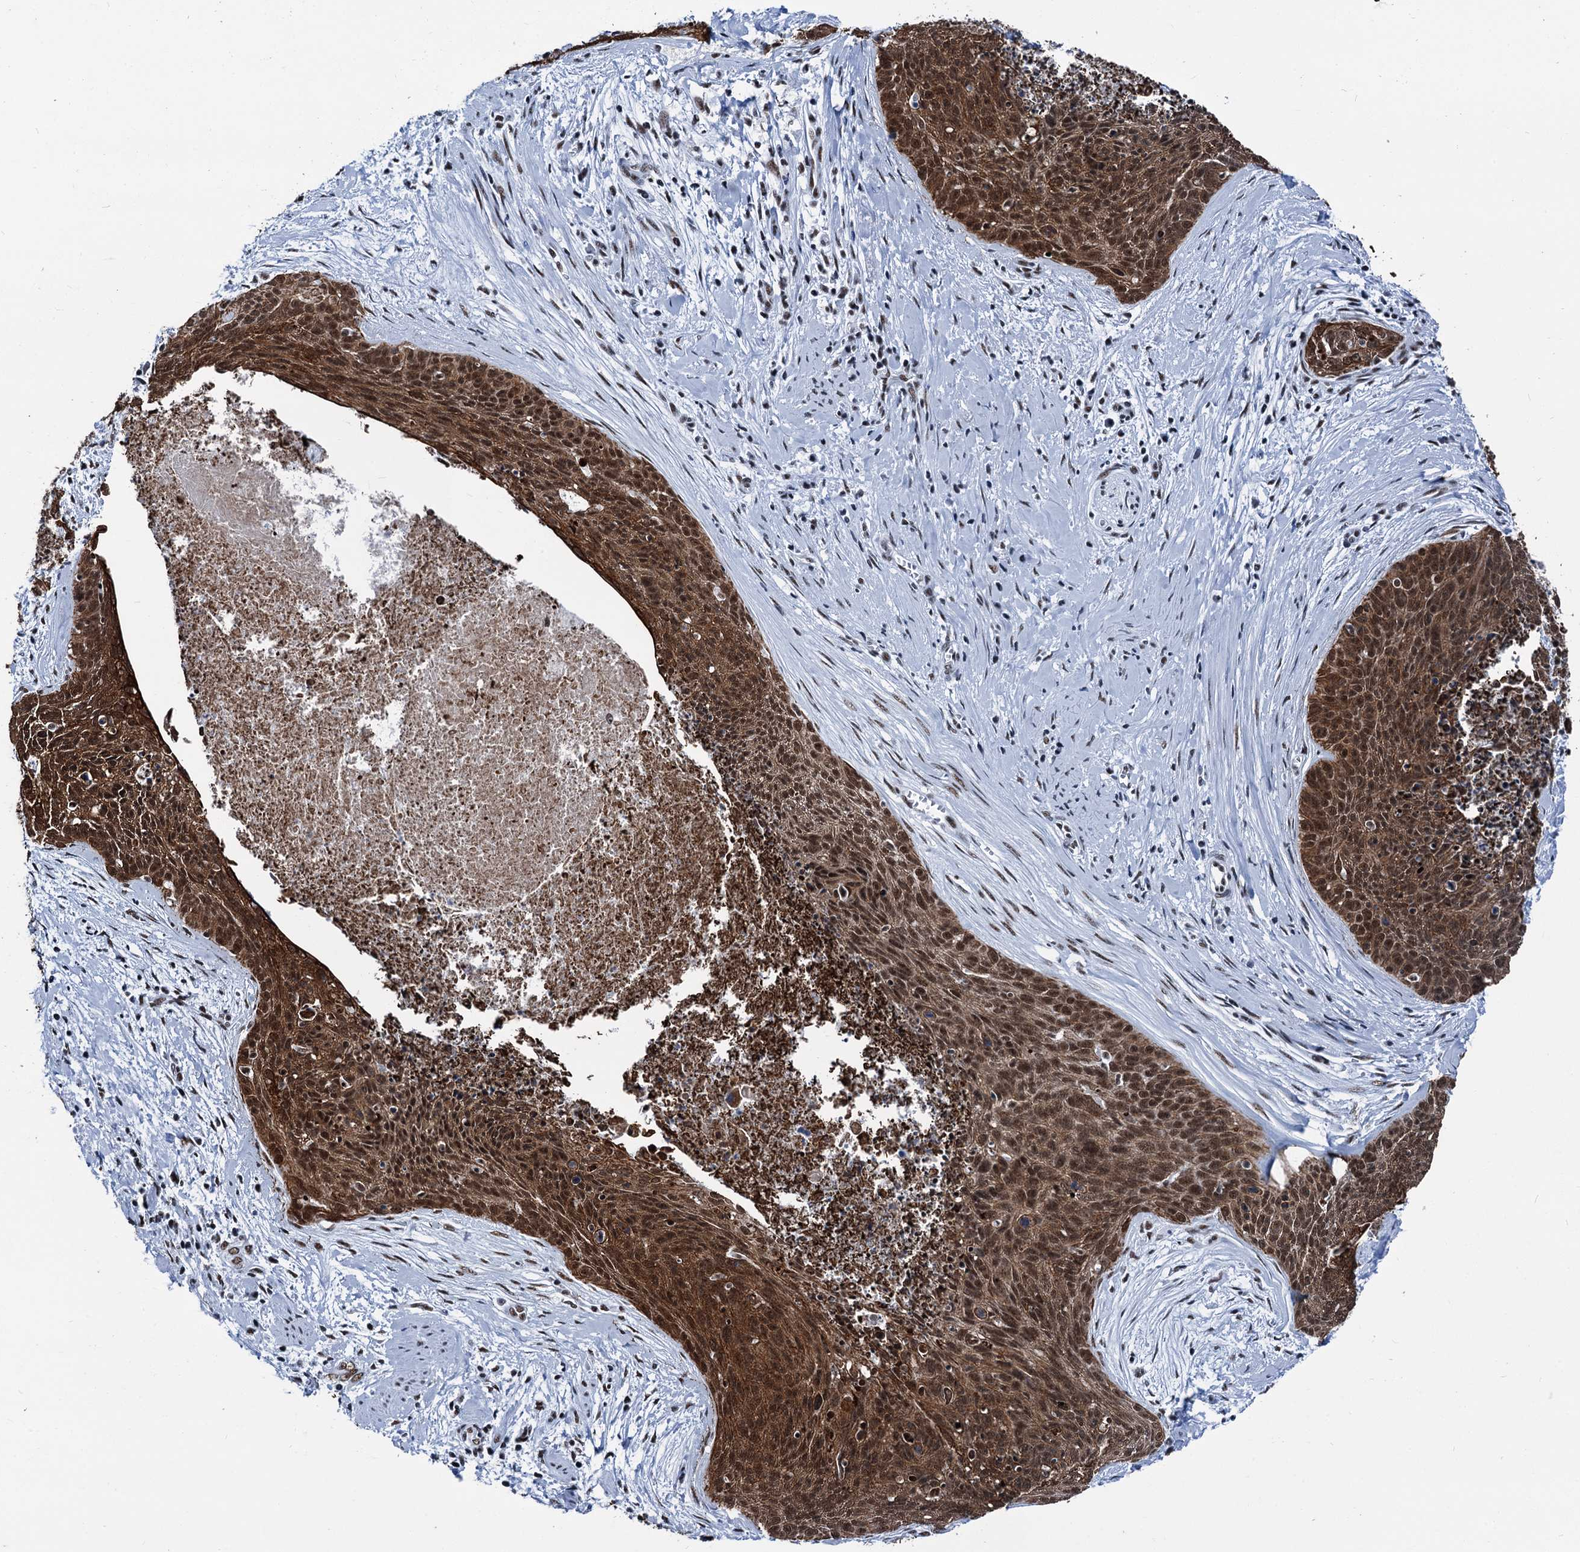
{"staining": {"intensity": "strong", "quantity": ">75%", "location": "cytoplasmic/membranous,nuclear"}, "tissue": "cervical cancer", "cell_type": "Tumor cells", "image_type": "cancer", "snomed": [{"axis": "morphology", "description": "Squamous cell carcinoma, NOS"}, {"axis": "topography", "description": "Cervix"}], "caption": "A brown stain shows strong cytoplasmic/membranous and nuclear expression of a protein in human cervical cancer tumor cells.", "gene": "DDX23", "patient": {"sex": "female", "age": 55}}